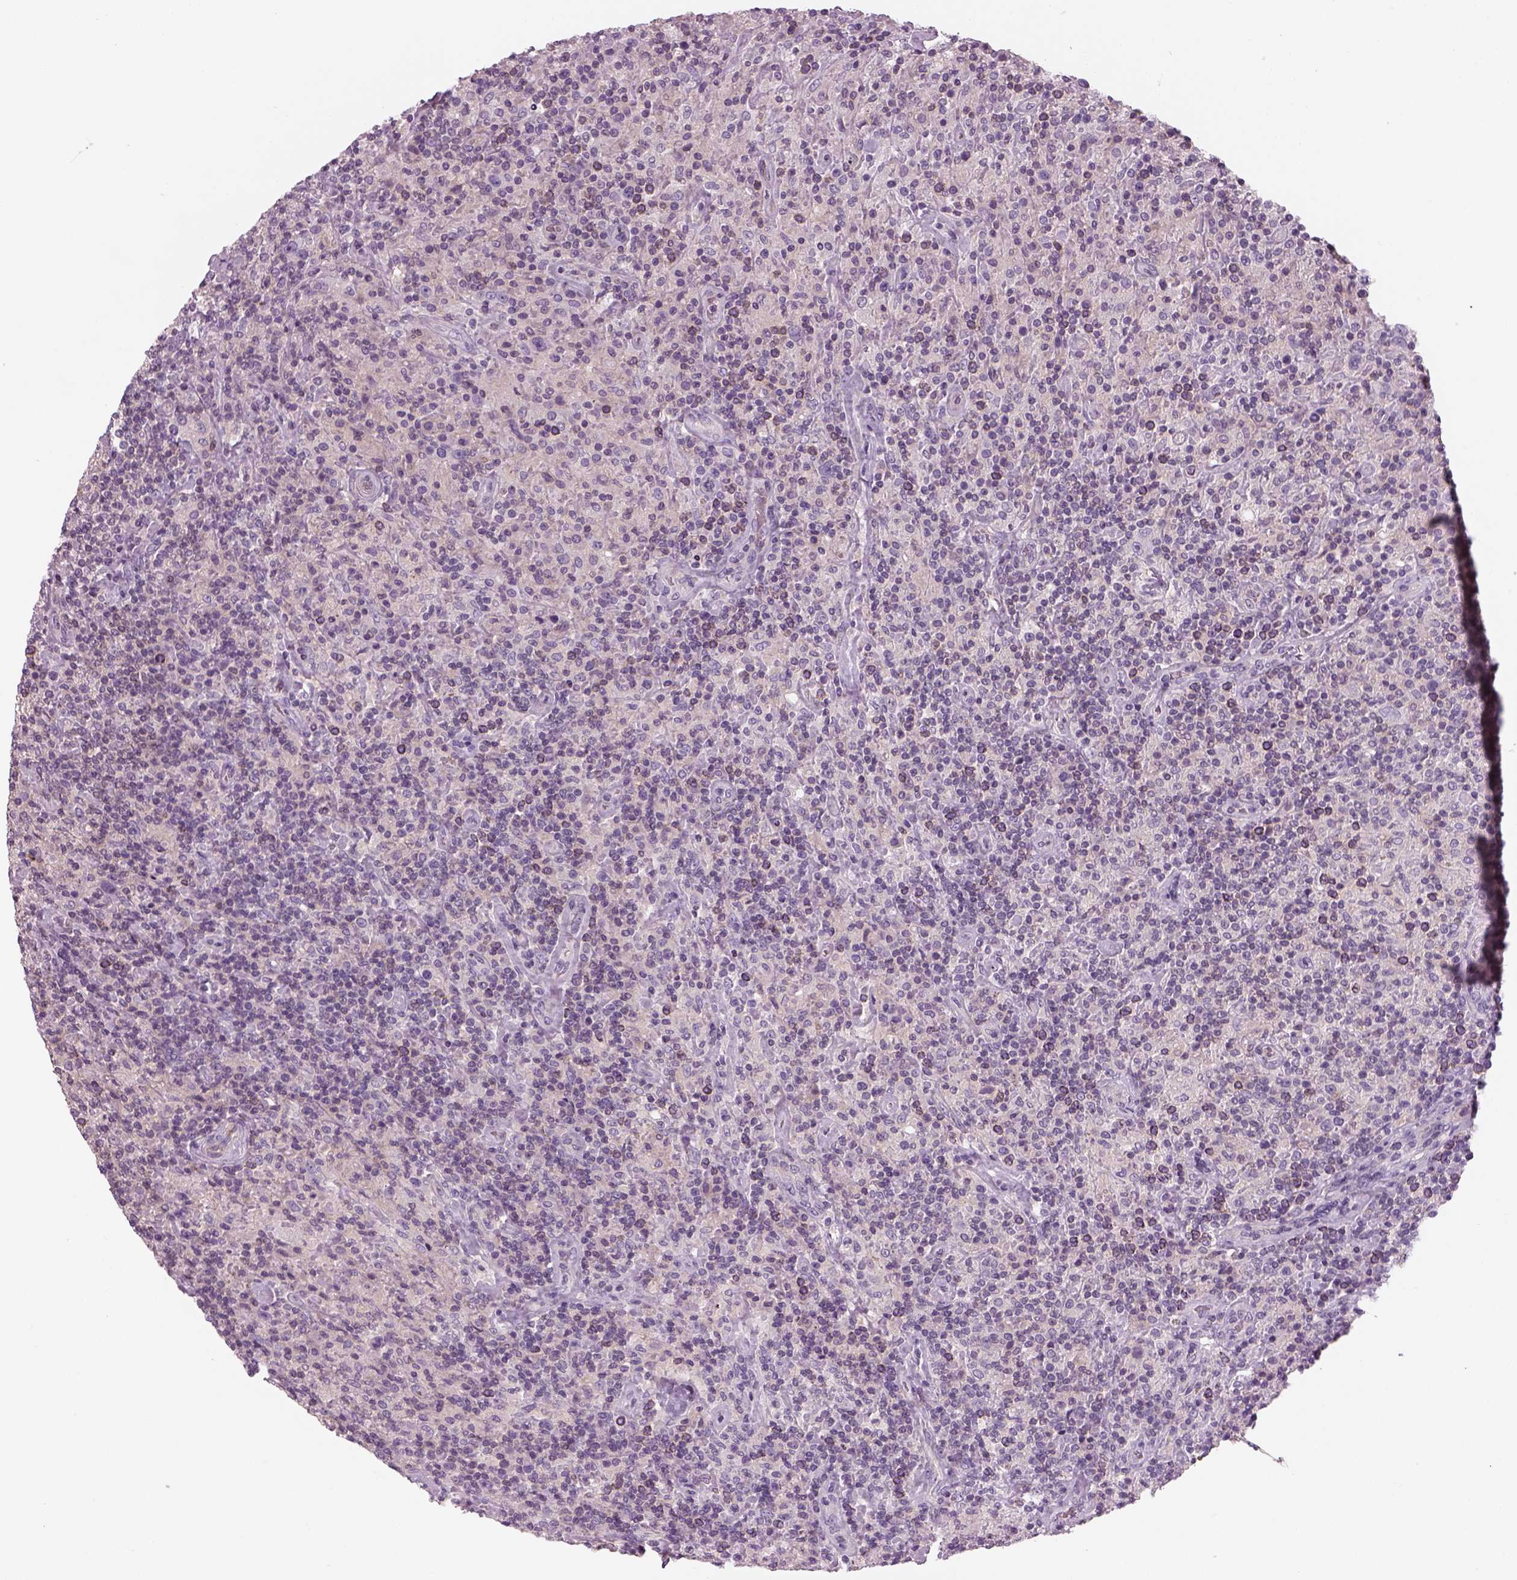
{"staining": {"intensity": "negative", "quantity": "none", "location": "none"}, "tissue": "lymphoma", "cell_type": "Tumor cells", "image_type": "cancer", "snomed": [{"axis": "morphology", "description": "Hodgkin's disease, NOS"}, {"axis": "topography", "description": "Lymph node"}], "caption": "A photomicrograph of human lymphoma is negative for staining in tumor cells. (Brightfield microscopy of DAB (3,3'-diaminobenzidine) immunohistochemistry at high magnification).", "gene": "SLC1A7", "patient": {"sex": "male", "age": 70}}